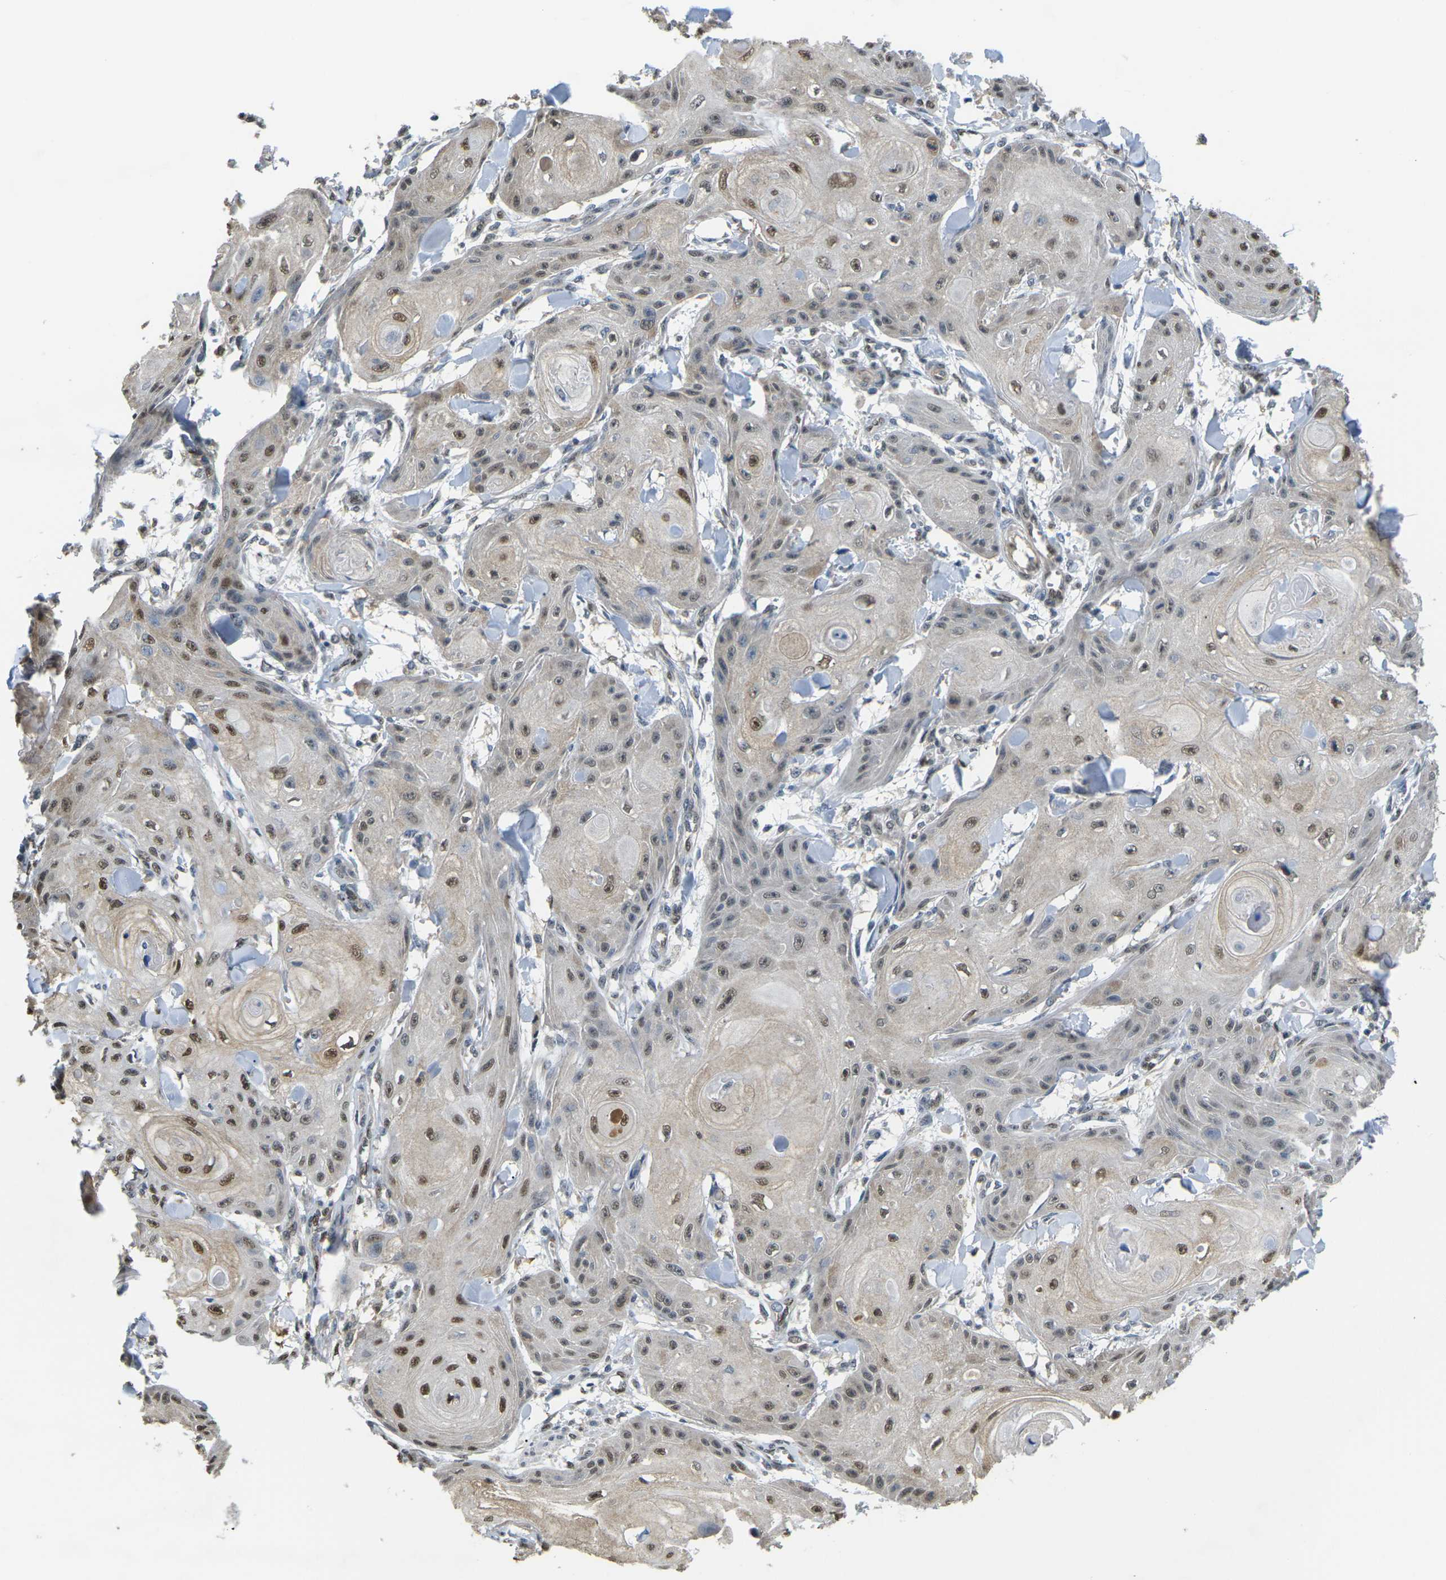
{"staining": {"intensity": "weak", "quantity": ">75%", "location": "nuclear"}, "tissue": "skin cancer", "cell_type": "Tumor cells", "image_type": "cancer", "snomed": [{"axis": "morphology", "description": "Squamous cell carcinoma, NOS"}, {"axis": "topography", "description": "Skin"}], "caption": "Protein staining of squamous cell carcinoma (skin) tissue demonstrates weak nuclear staining in approximately >75% of tumor cells. The protein is stained brown, and the nuclei are stained in blue (DAB IHC with brightfield microscopy, high magnification).", "gene": "ERBB4", "patient": {"sex": "male", "age": 74}}